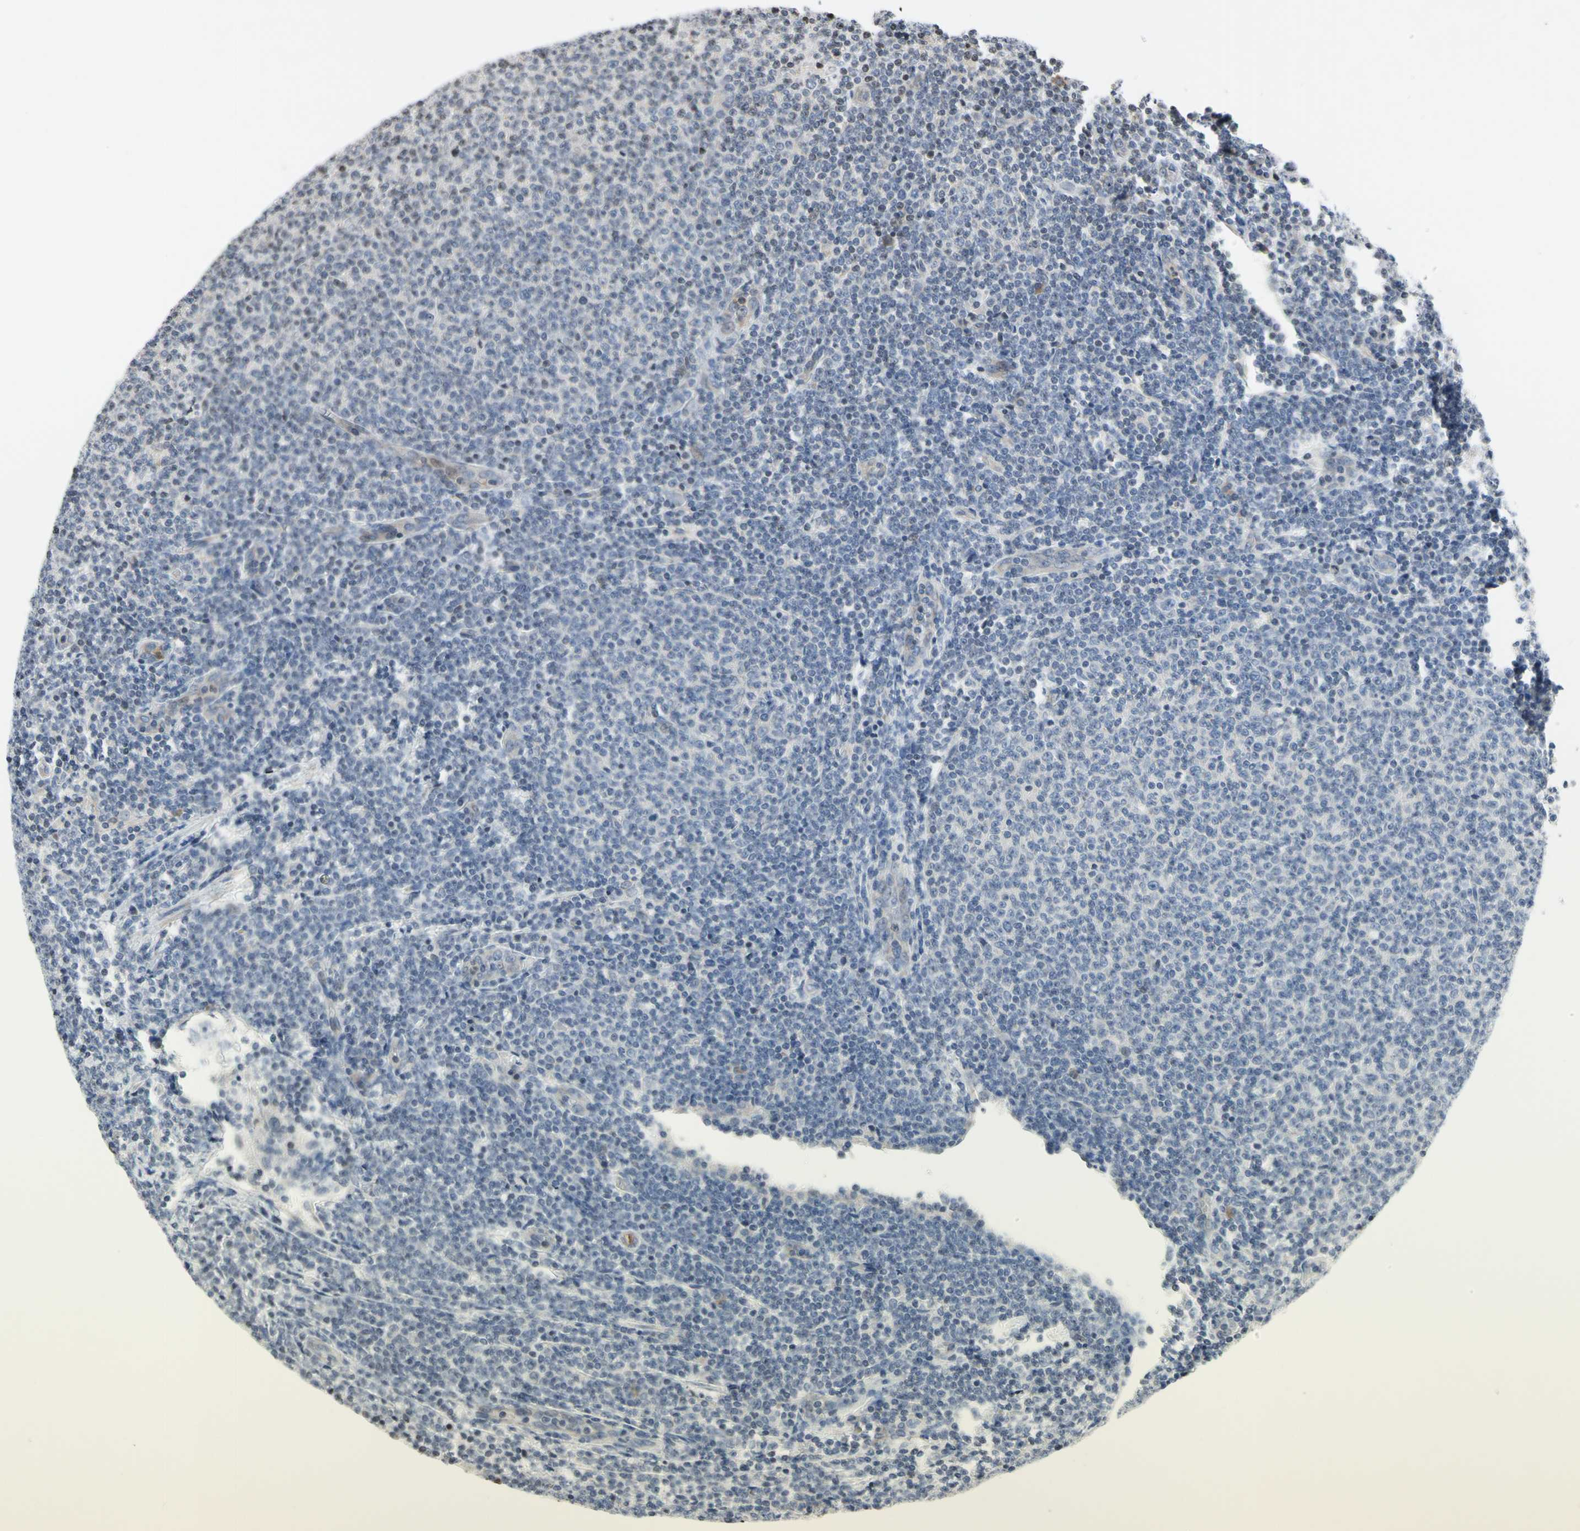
{"staining": {"intensity": "negative", "quantity": "none", "location": "none"}, "tissue": "lymphoma", "cell_type": "Tumor cells", "image_type": "cancer", "snomed": [{"axis": "morphology", "description": "Malignant lymphoma, non-Hodgkin's type, Low grade"}, {"axis": "topography", "description": "Lymph node"}], "caption": "The image demonstrates no staining of tumor cells in lymphoma.", "gene": "ARG1", "patient": {"sex": "male", "age": 66}}